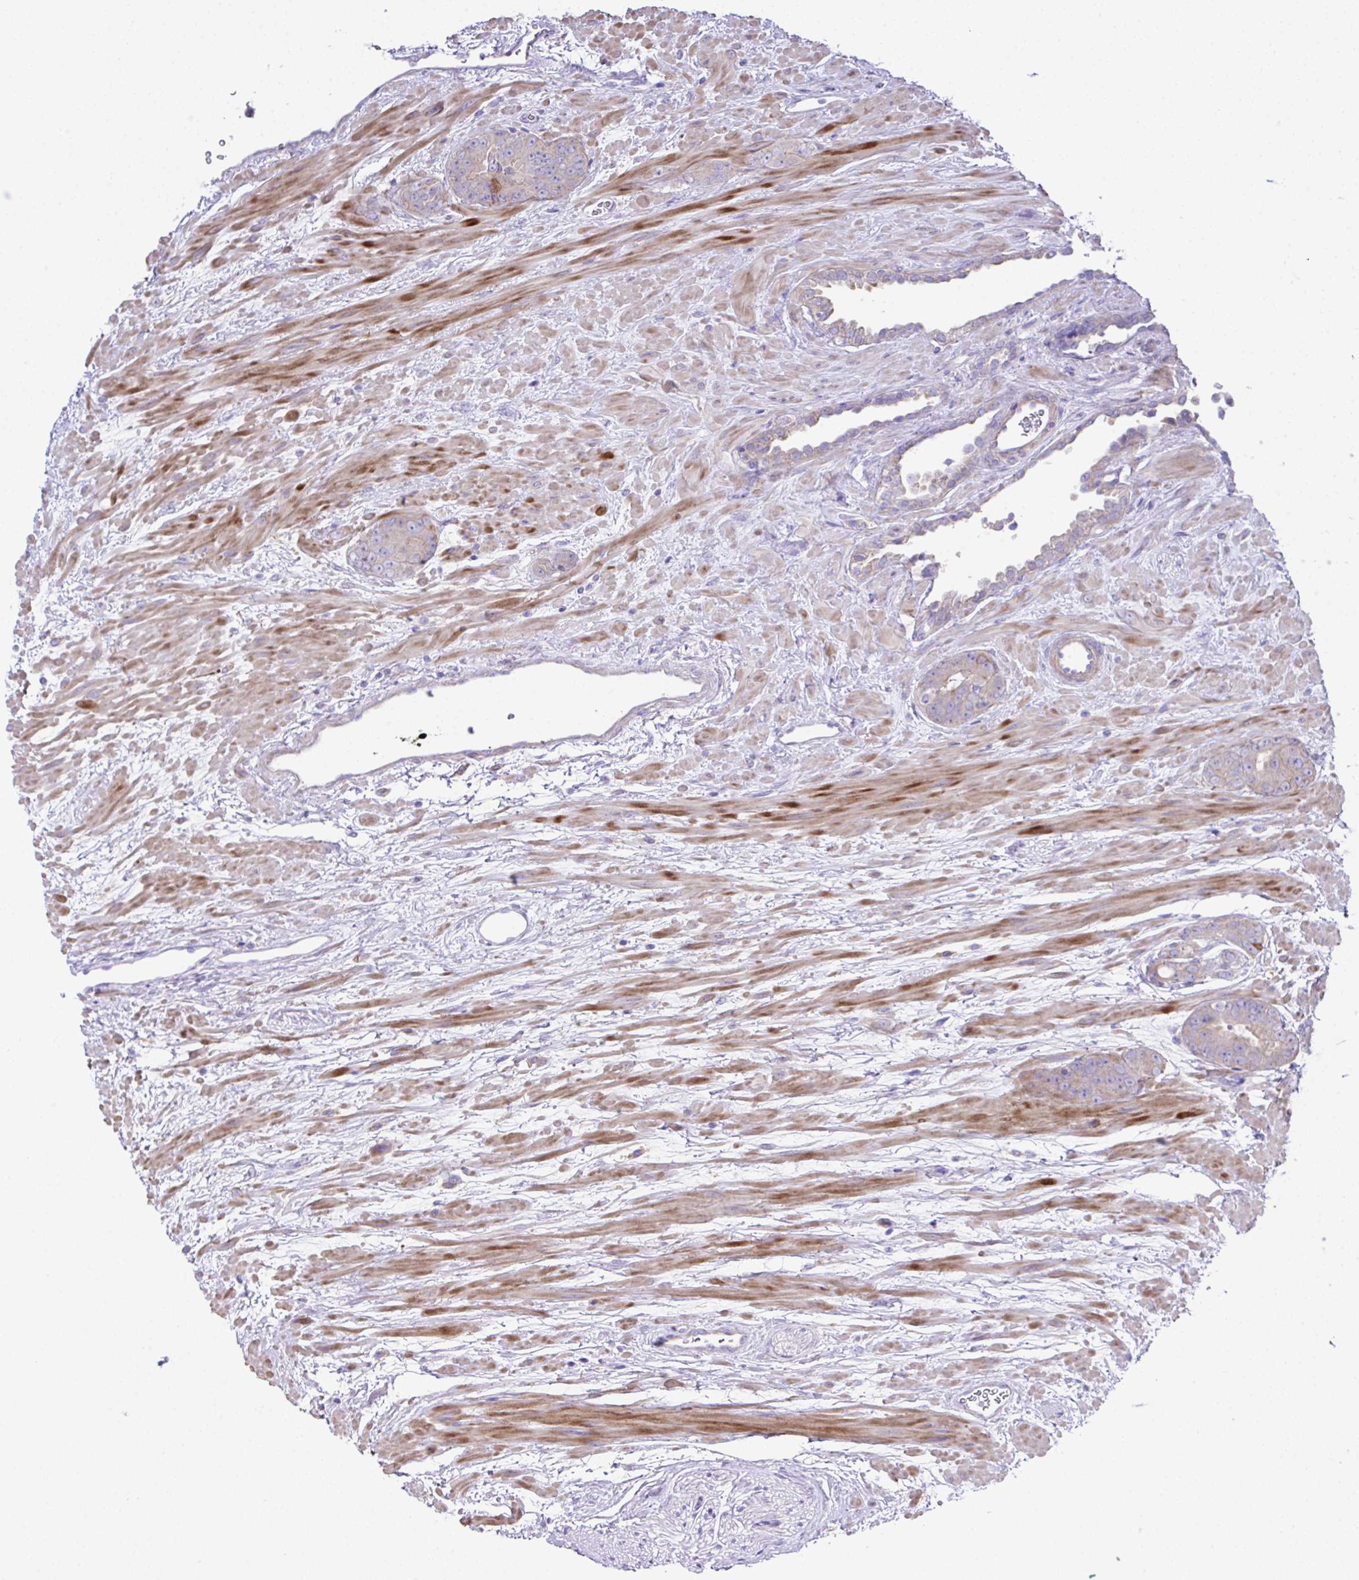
{"staining": {"intensity": "weak", "quantity": "25%-75%", "location": "cytoplasmic/membranous"}, "tissue": "prostate cancer", "cell_type": "Tumor cells", "image_type": "cancer", "snomed": [{"axis": "morphology", "description": "Adenocarcinoma, High grade"}, {"axis": "topography", "description": "Prostate"}], "caption": "Immunohistochemistry photomicrograph of neoplastic tissue: human prostate adenocarcinoma (high-grade) stained using immunohistochemistry shows low levels of weak protein expression localized specifically in the cytoplasmic/membranous of tumor cells, appearing as a cytoplasmic/membranous brown color.", "gene": "OR4P4", "patient": {"sex": "male", "age": 72}}